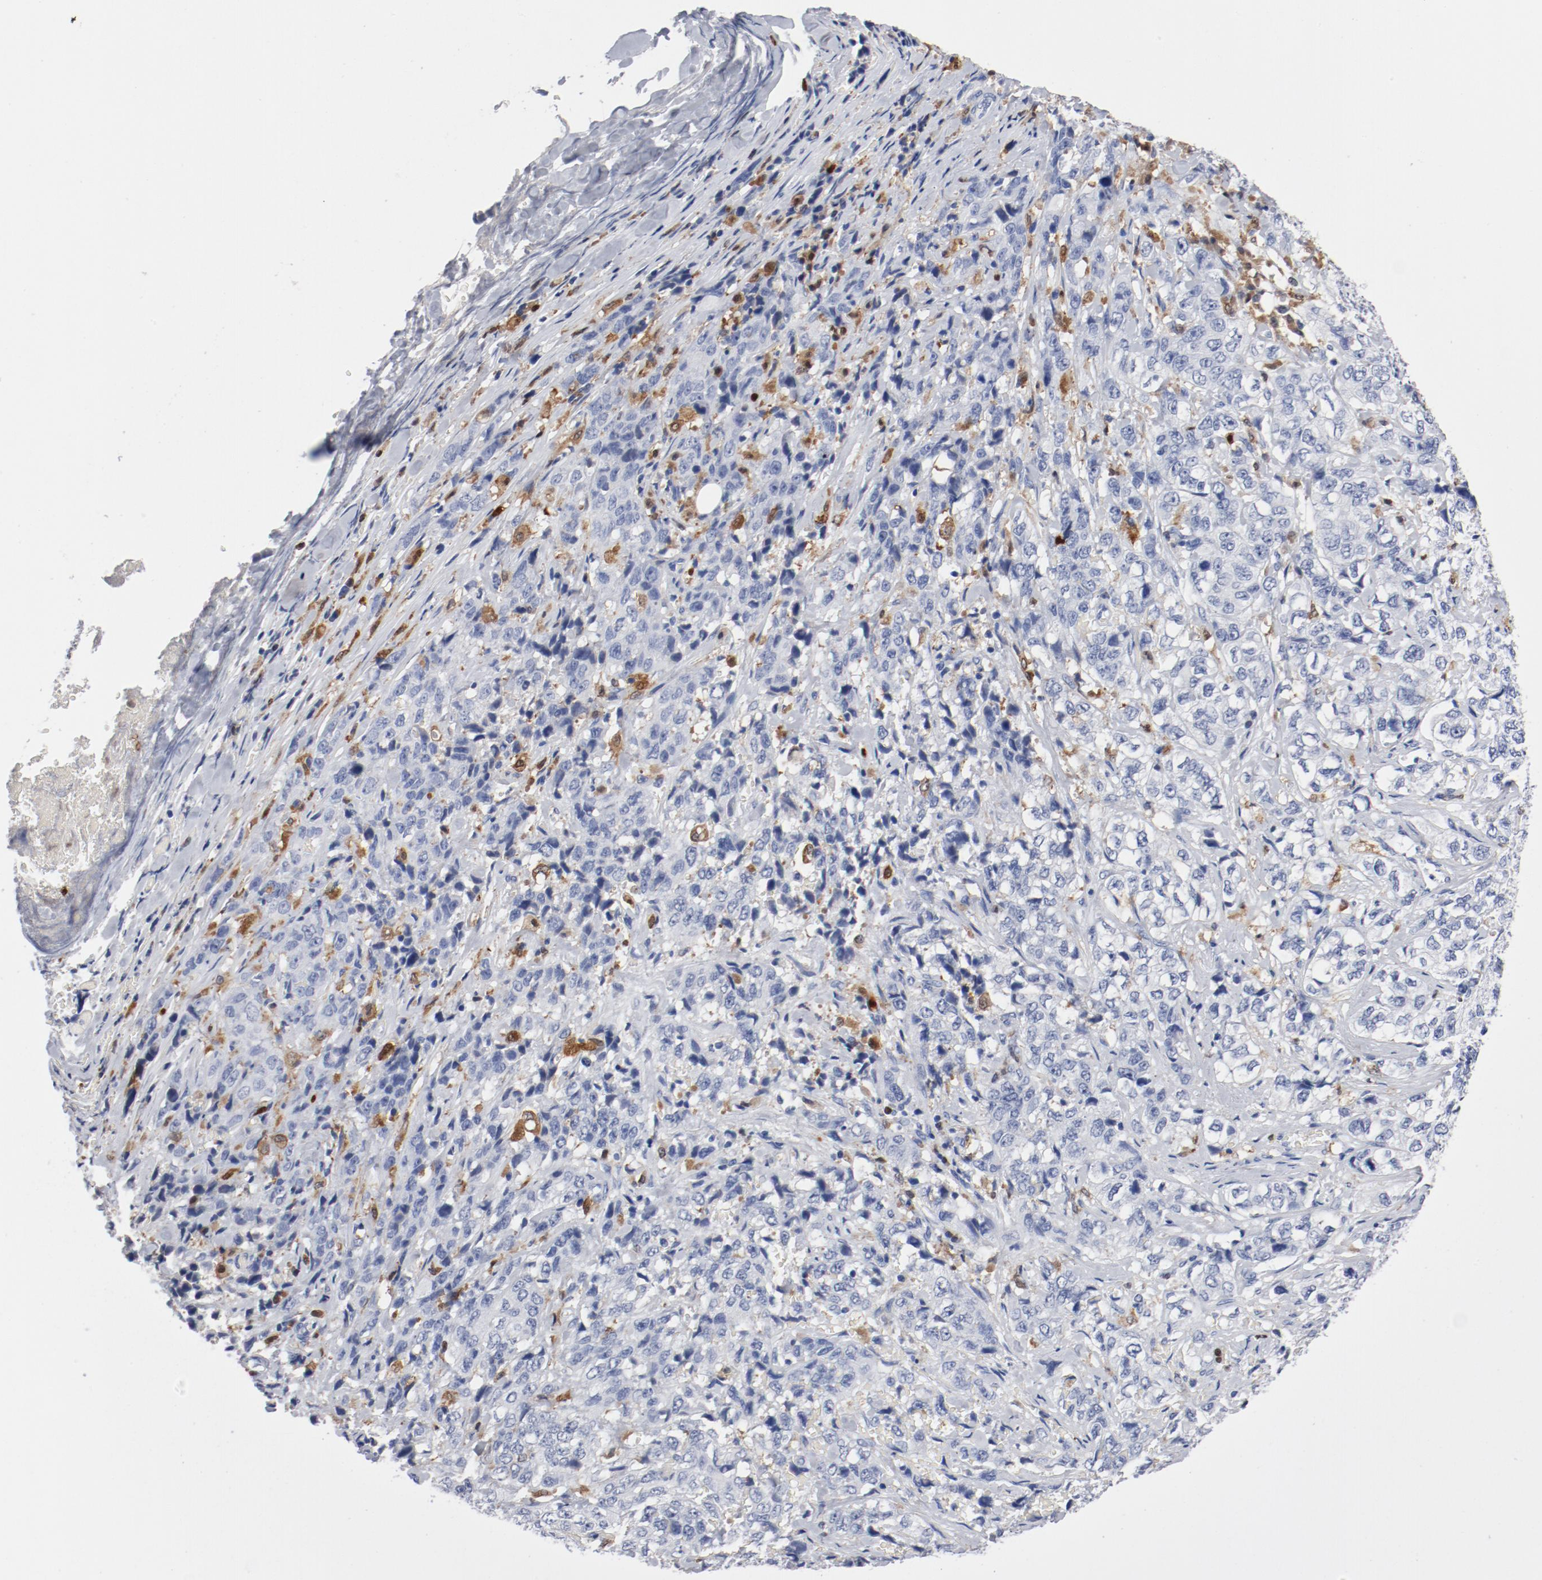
{"staining": {"intensity": "negative", "quantity": "none", "location": "none"}, "tissue": "stomach cancer", "cell_type": "Tumor cells", "image_type": "cancer", "snomed": [{"axis": "morphology", "description": "Adenocarcinoma, NOS"}, {"axis": "topography", "description": "Stomach"}], "caption": "The immunohistochemistry (IHC) histopathology image has no significant staining in tumor cells of stomach adenocarcinoma tissue.", "gene": "NCF1", "patient": {"sex": "male", "age": 48}}